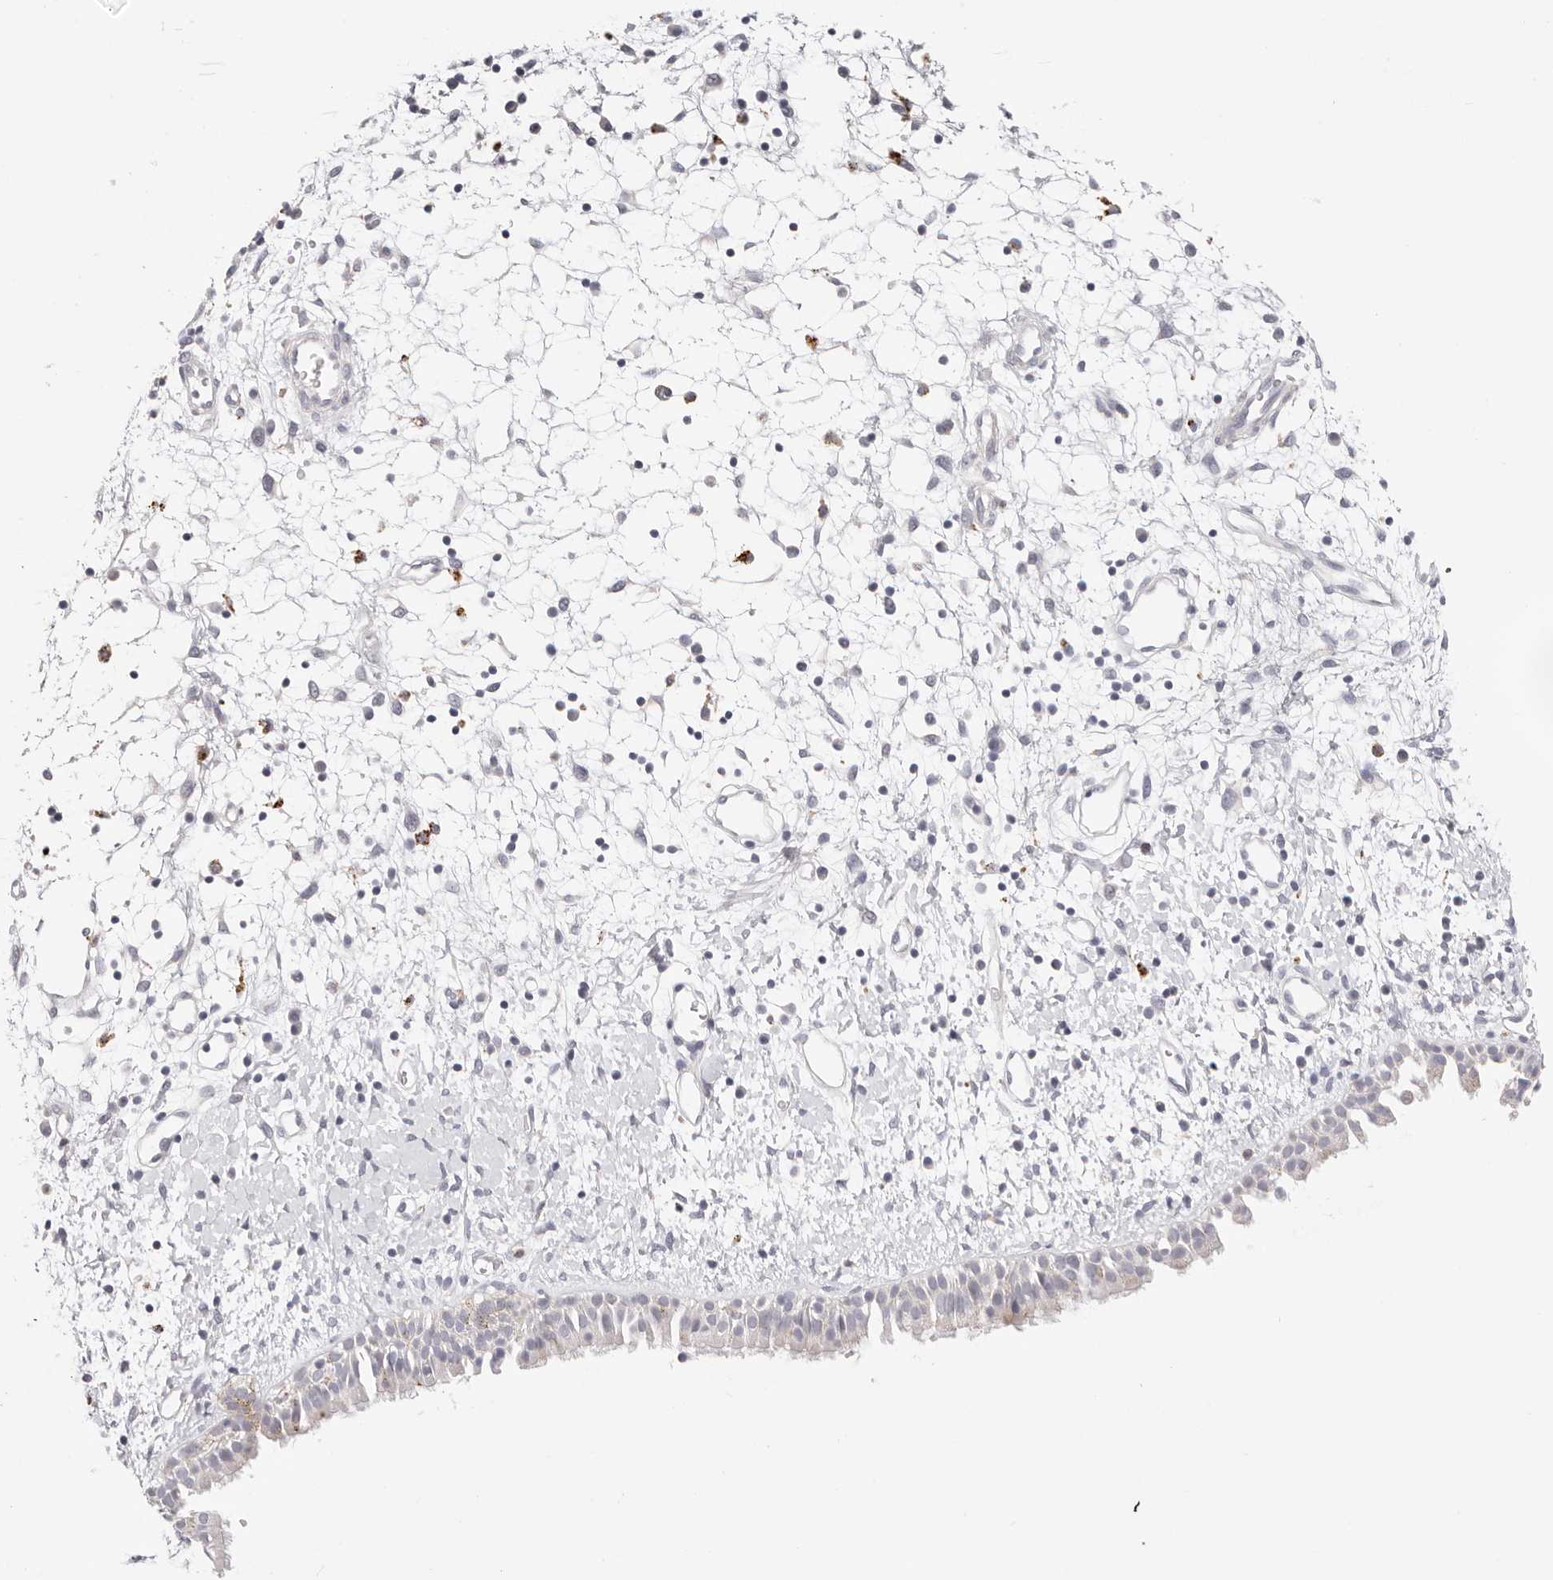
{"staining": {"intensity": "weak", "quantity": "25%-75%", "location": "cytoplasmic/membranous"}, "tissue": "nasopharynx", "cell_type": "Respiratory epithelial cells", "image_type": "normal", "snomed": [{"axis": "morphology", "description": "Normal tissue, NOS"}, {"axis": "topography", "description": "Nasopharynx"}], "caption": "Nasopharynx stained for a protein (brown) exhibits weak cytoplasmic/membranous positive expression in about 25%-75% of respiratory epithelial cells.", "gene": "STKLD1", "patient": {"sex": "male", "age": 22}}